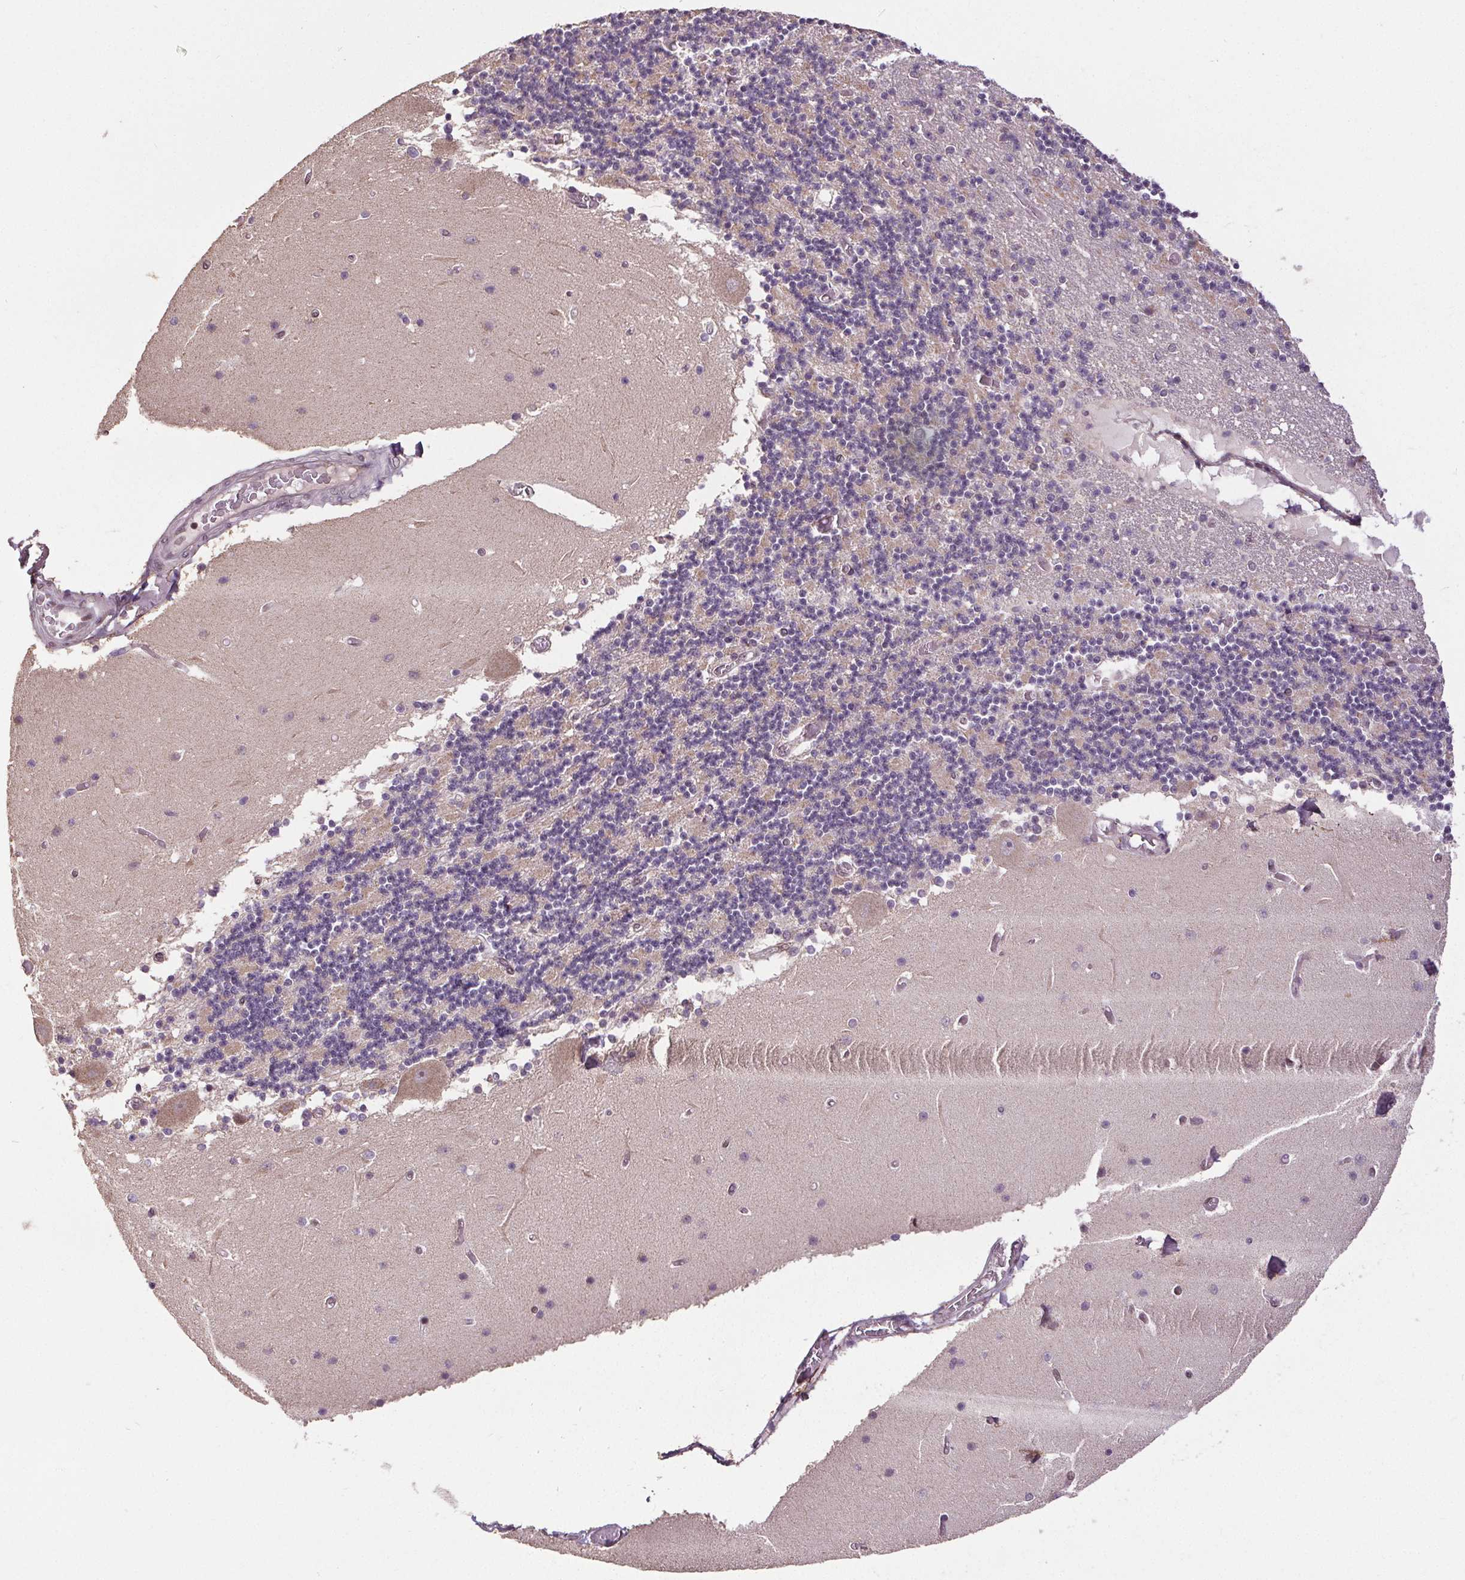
{"staining": {"intensity": "negative", "quantity": "none", "location": "none"}, "tissue": "cerebellum", "cell_type": "Cells in granular layer", "image_type": "normal", "snomed": [{"axis": "morphology", "description": "Normal tissue, NOS"}, {"axis": "topography", "description": "Cerebellum"}], "caption": "This is an IHC photomicrograph of benign cerebellum. There is no staining in cells in granular layer.", "gene": "KIAA0232", "patient": {"sex": "female", "age": 28}}